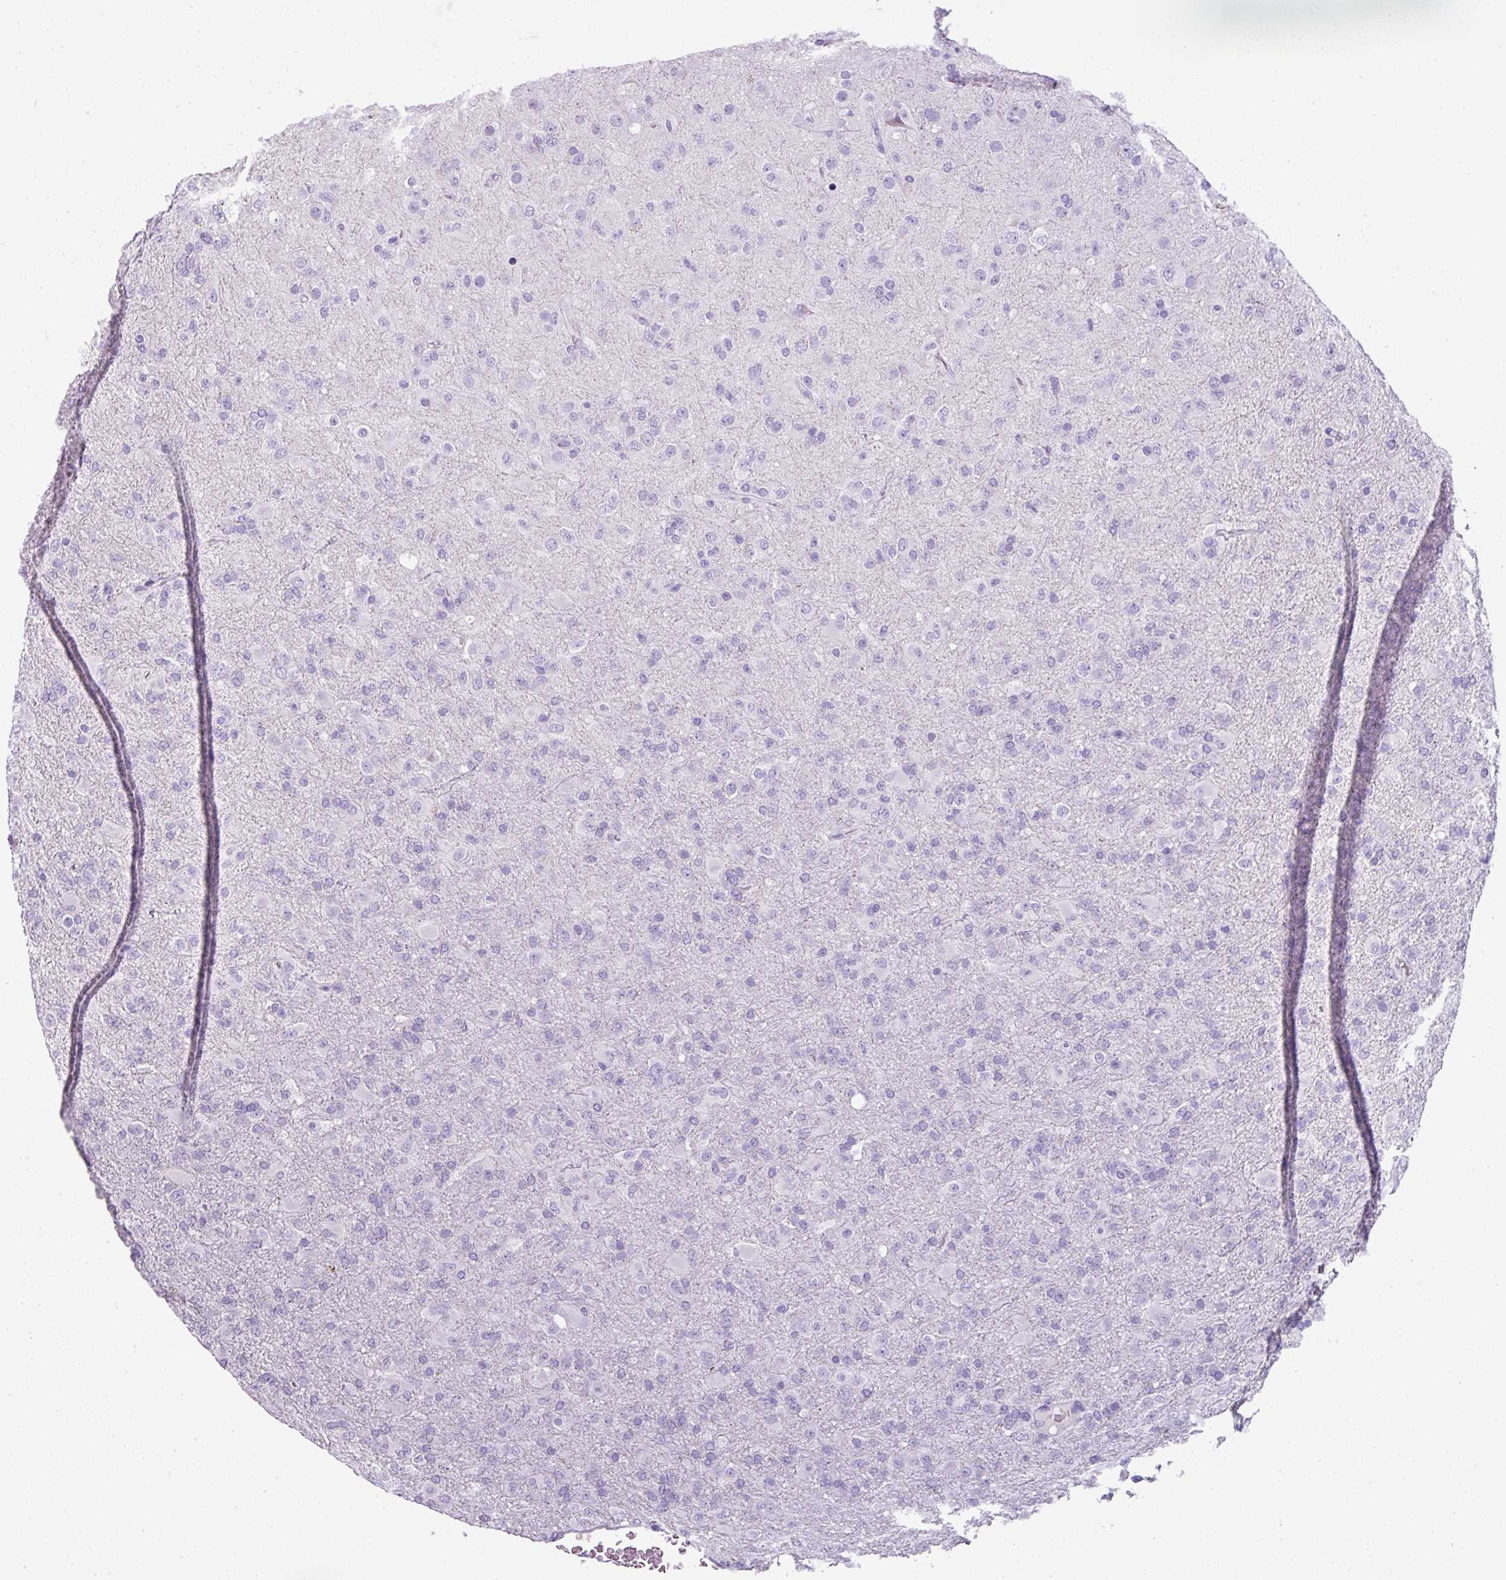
{"staining": {"intensity": "negative", "quantity": "none", "location": "none"}, "tissue": "glioma", "cell_type": "Tumor cells", "image_type": "cancer", "snomed": [{"axis": "morphology", "description": "Glioma, malignant, Low grade"}, {"axis": "topography", "description": "Brain"}], "caption": "This is a micrograph of immunohistochemistry staining of glioma, which shows no positivity in tumor cells.", "gene": "CTSG", "patient": {"sex": "male", "age": 65}}